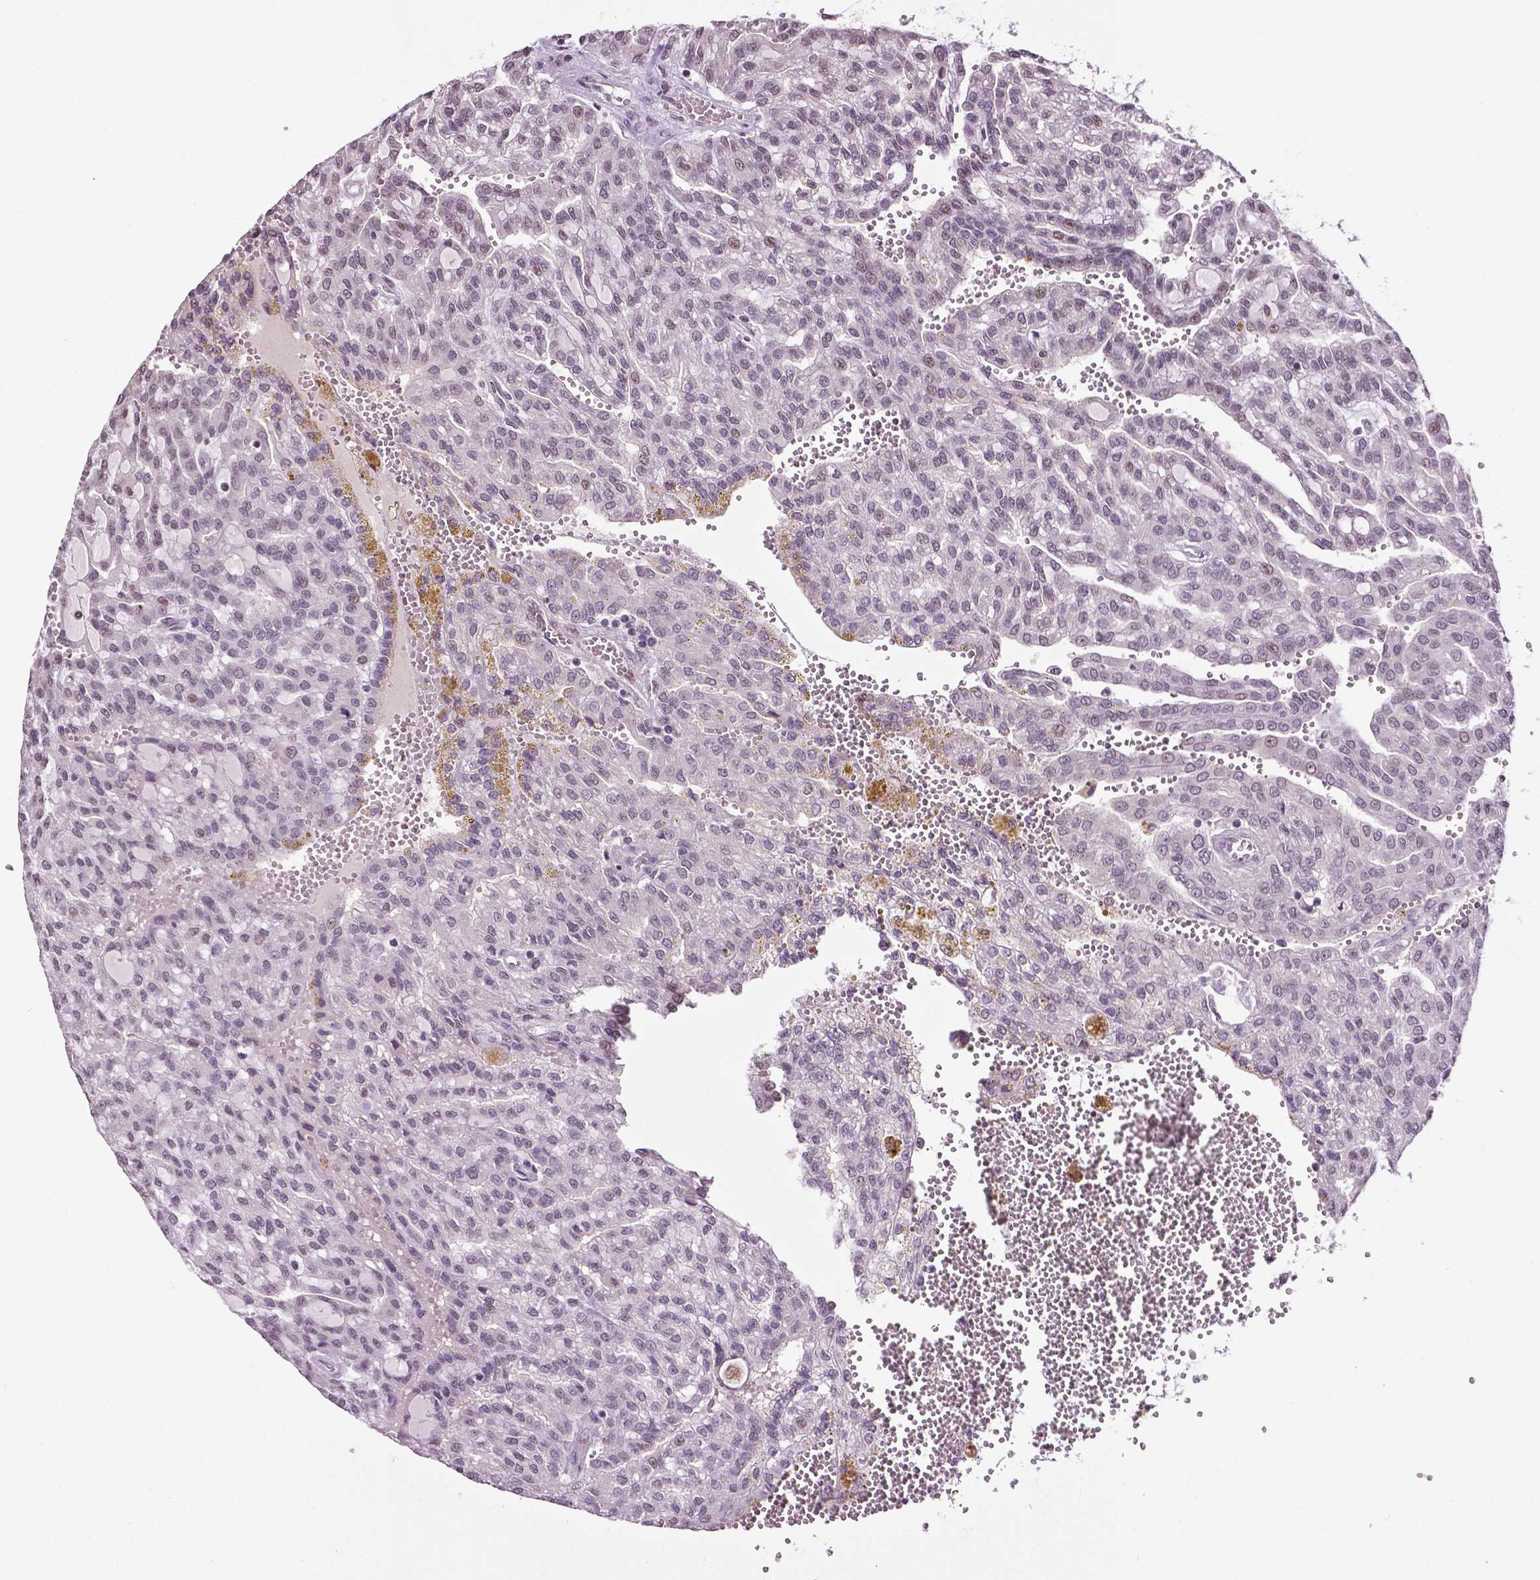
{"staining": {"intensity": "weak", "quantity": "<25%", "location": "nuclear"}, "tissue": "renal cancer", "cell_type": "Tumor cells", "image_type": "cancer", "snomed": [{"axis": "morphology", "description": "Adenocarcinoma, NOS"}, {"axis": "topography", "description": "Kidney"}], "caption": "A histopathology image of renal adenocarcinoma stained for a protein displays no brown staining in tumor cells.", "gene": "DLX5", "patient": {"sex": "male", "age": 63}}